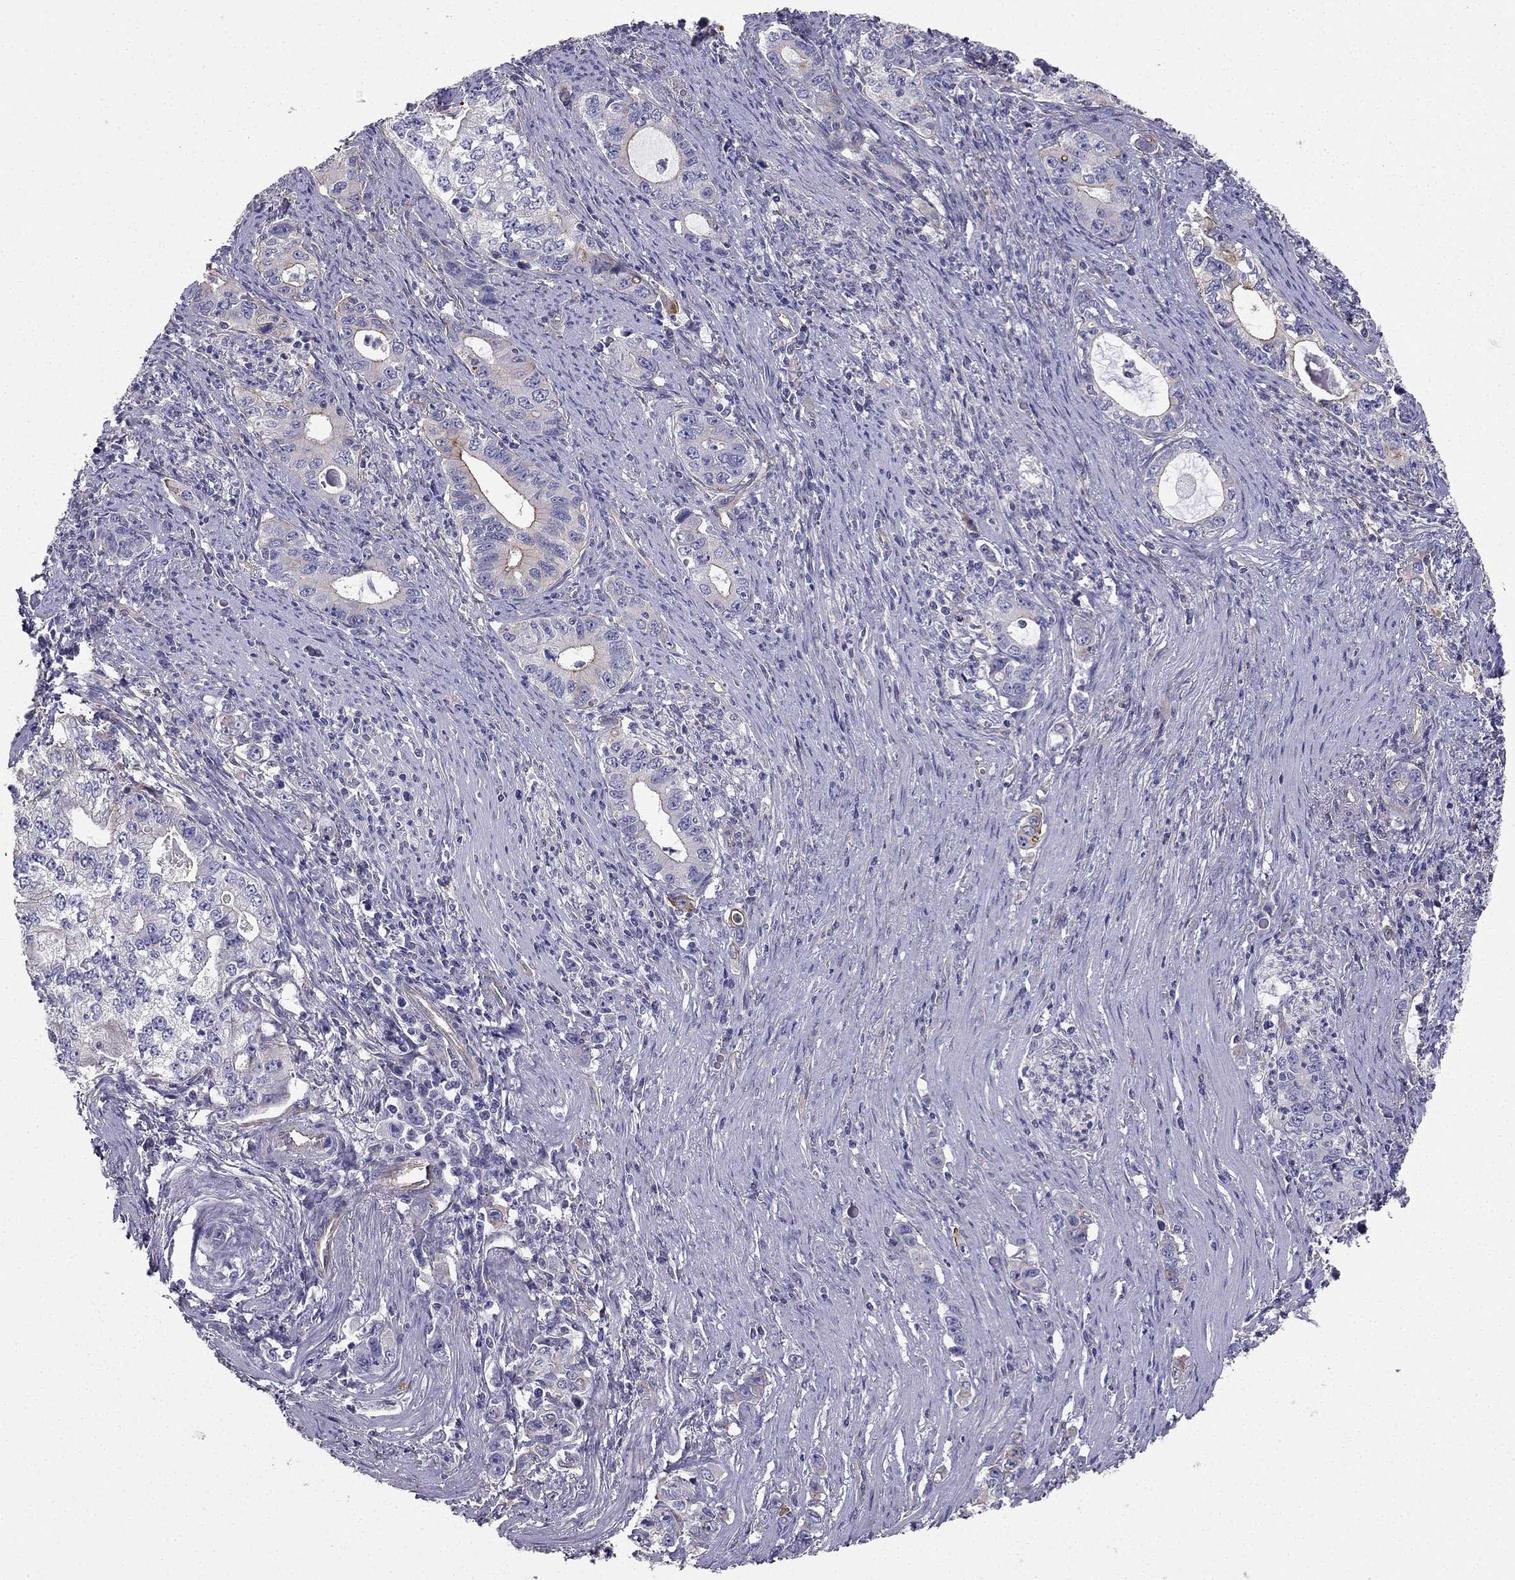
{"staining": {"intensity": "moderate", "quantity": "<25%", "location": "cytoplasmic/membranous"}, "tissue": "stomach cancer", "cell_type": "Tumor cells", "image_type": "cancer", "snomed": [{"axis": "morphology", "description": "Adenocarcinoma, NOS"}, {"axis": "topography", "description": "Stomach, lower"}], "caption": "Stomach adenocarcinoma stained with DAB IHC demonstrates low levels of moderate cytoplasmic/membranous staining in about <25% of tumor cells. (DAB (3,3'-diaminobenzidine) IHC, brown staining for protein, blue staining for nuclei).", "gene": "ENOX1", "patient": {"sex": "female", "age": 72}}